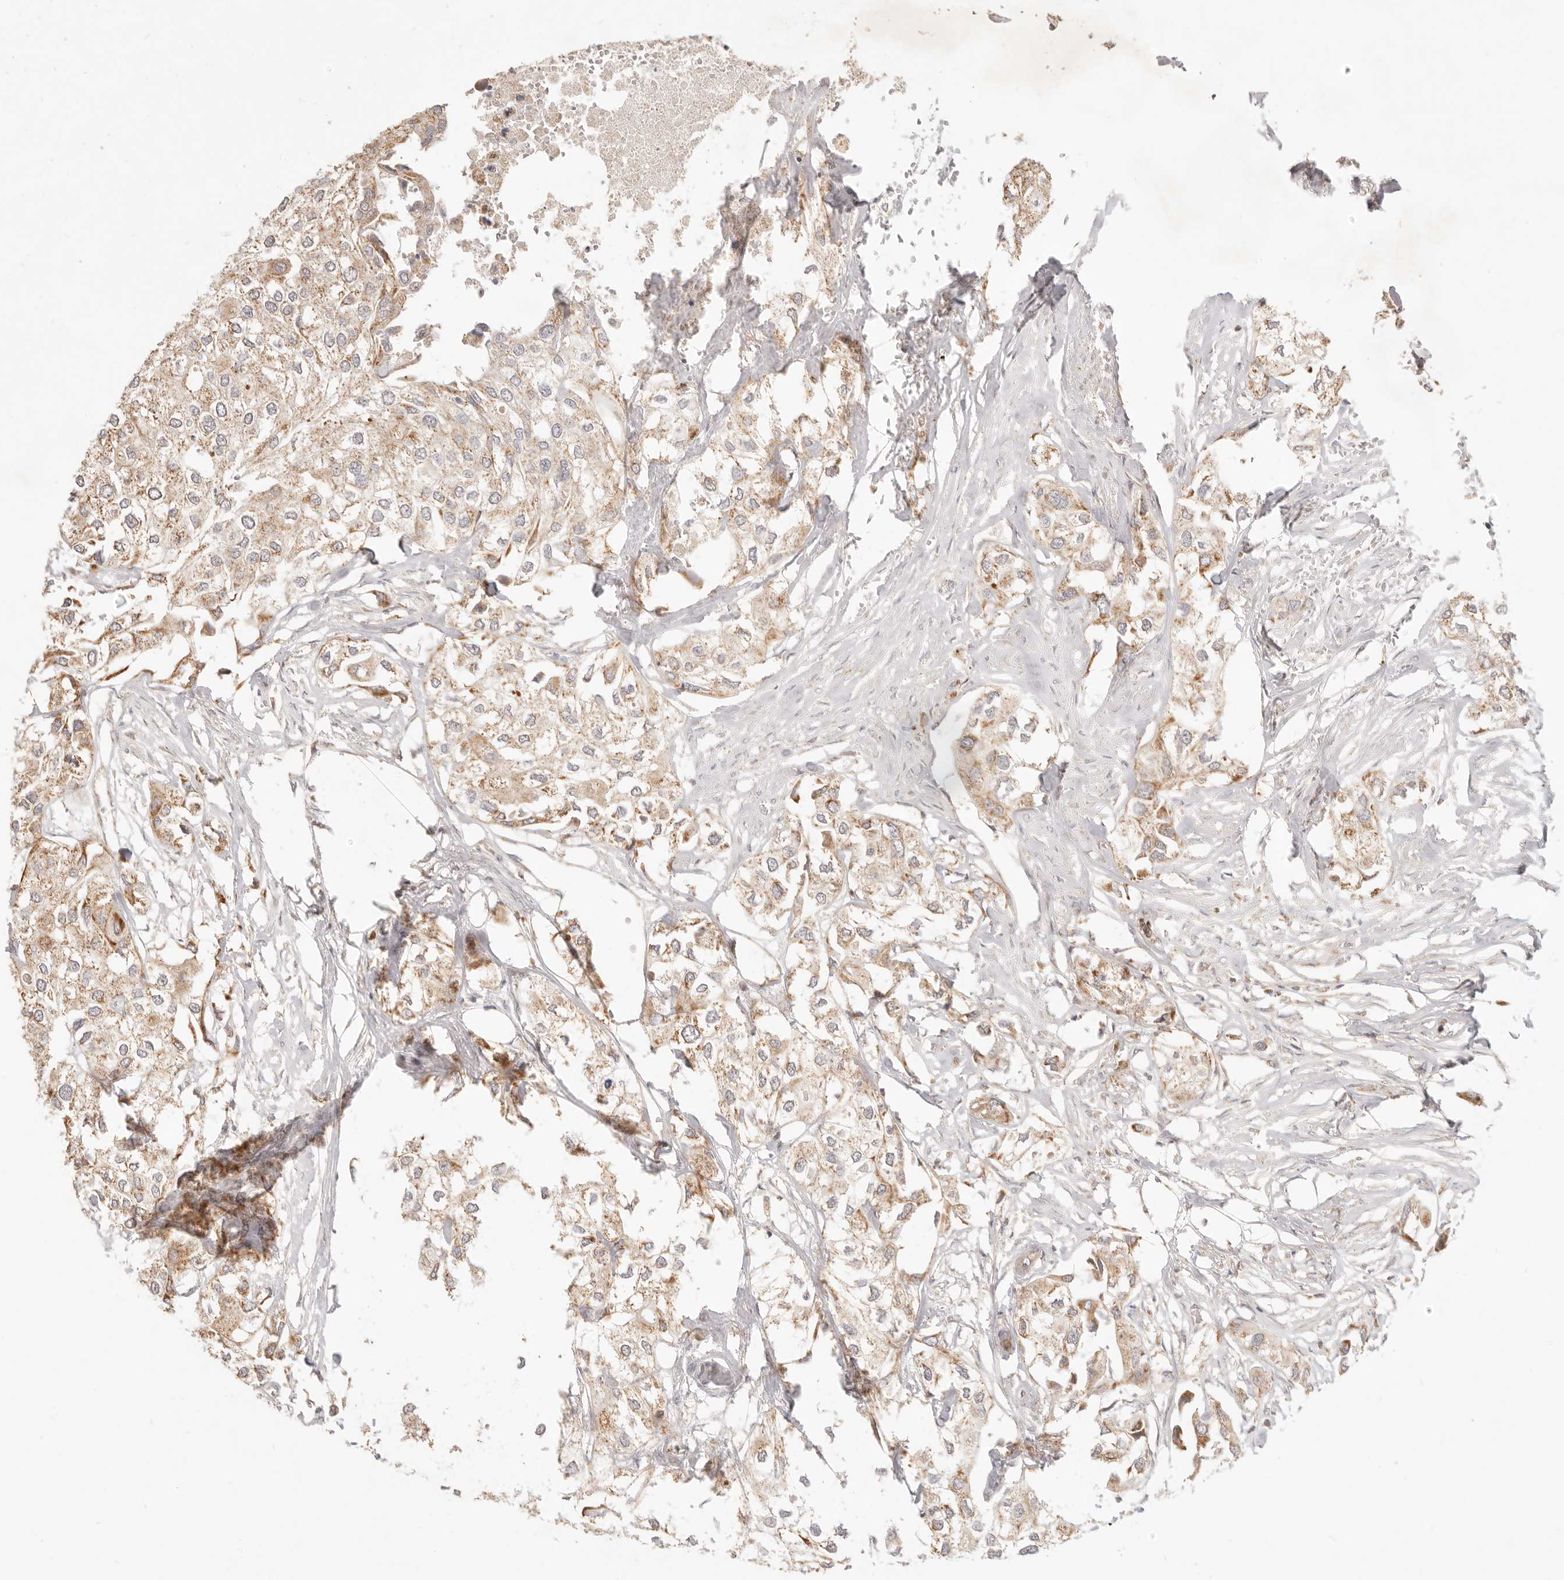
{"staining": {"intensity": "moderate", "quantity": ">75%", "location": "cytoplasmic/membranous"}, "tissue": "urothelial cancer", "cell_type": "Tumor cells", "image_type": "cancer", "snomed": [{"axis": "morphology", "description": "Urothelial carcinoma, High grade"}, {"axis": "topography", "description": "Urinary bladder"}], "caption": "Brown immunohistochemical staining in urothelial cancer exhibits moderate cytoplasmic/membranous staining in approximately >75% of tumor cells.", "gene": "CPLANE2", "patient": {"sex": "male", "age": 64}}